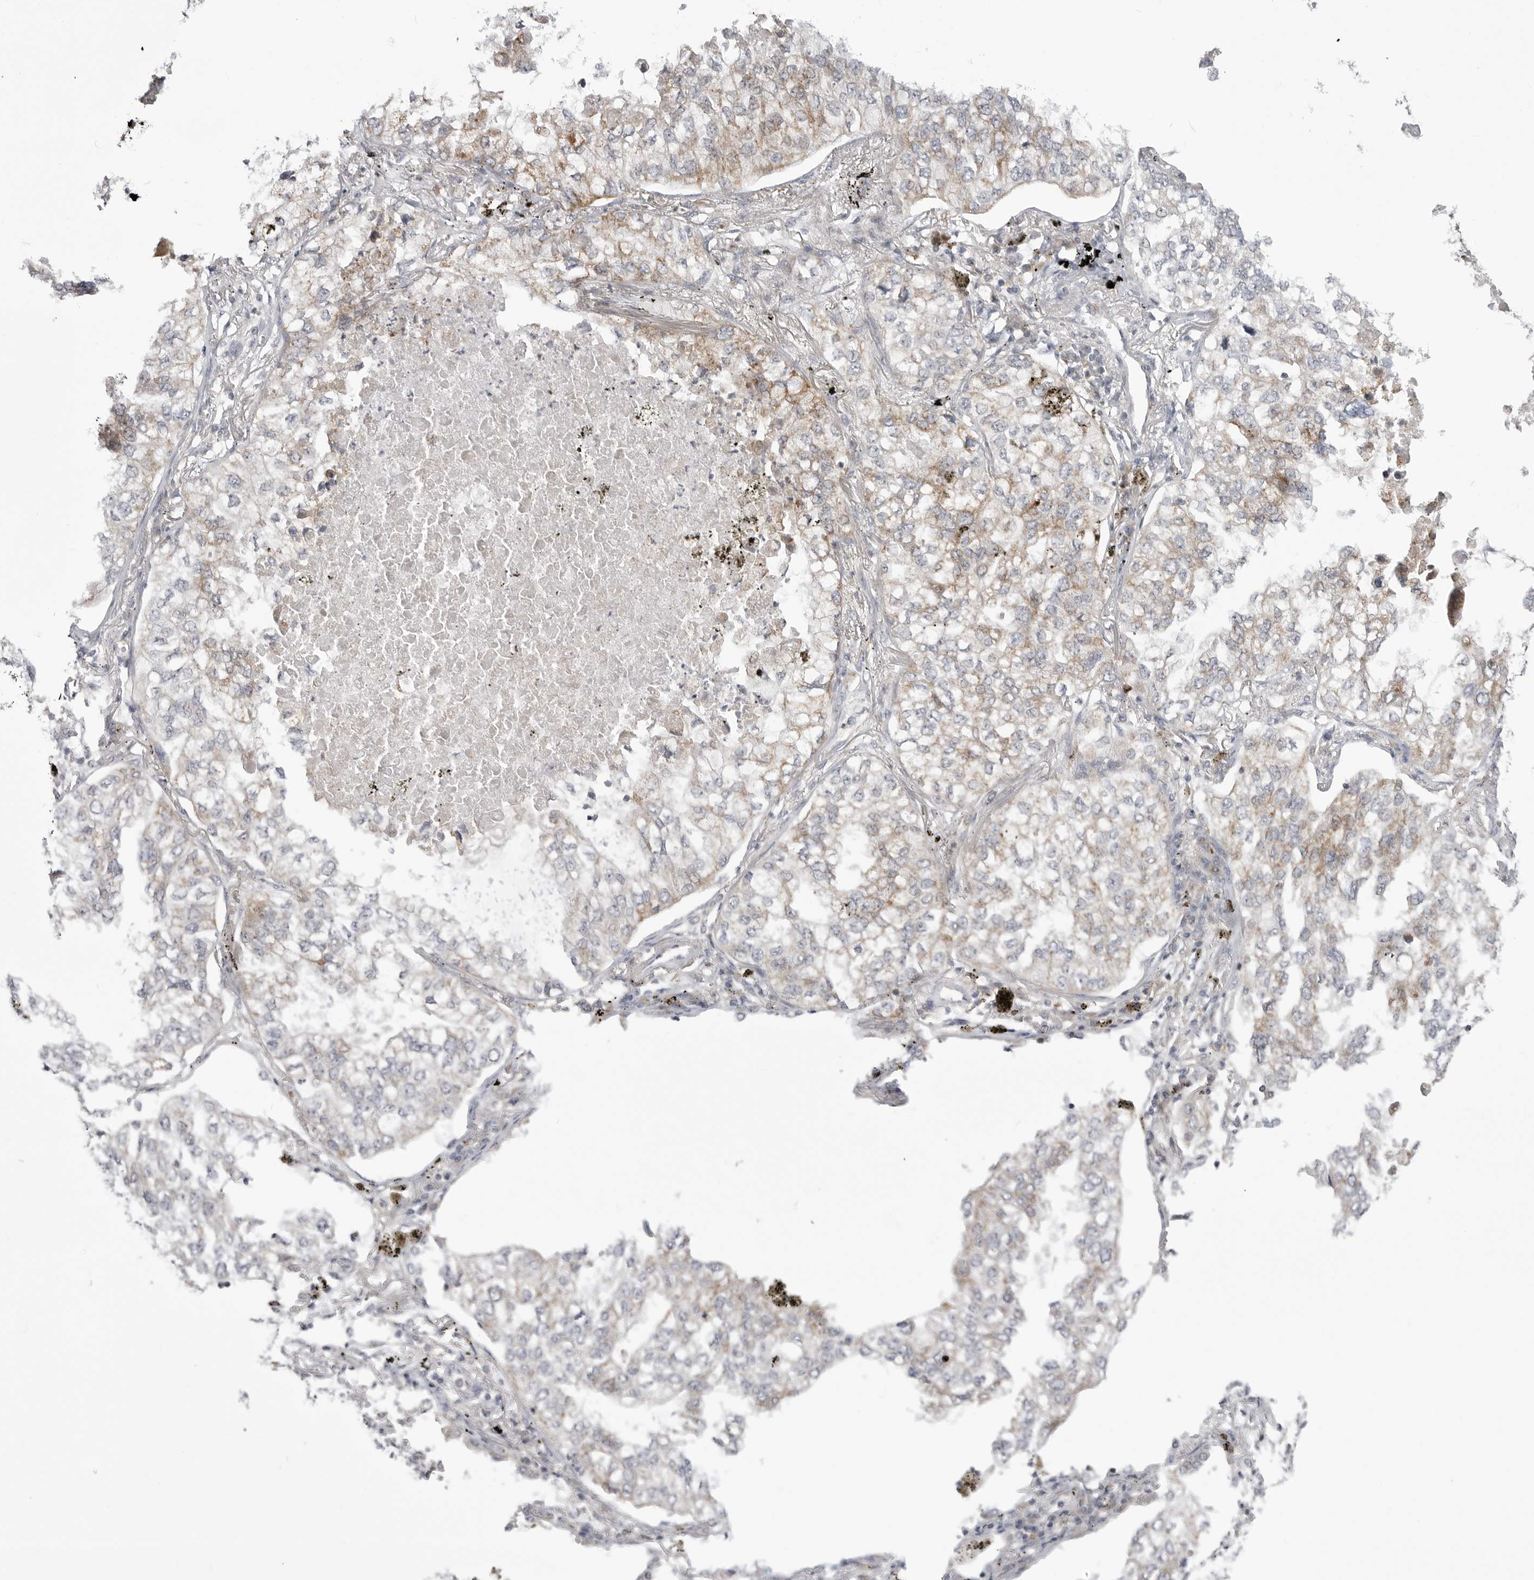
{"staining": {"intensity": "weak", "quantity": "25%-75%", "location": "cytoplasmic/membranous"}, "tissue": "lung cancer", "cell_type": "Tumor cells", "image_type": "cancer", "snomed": [{"axis": "morphology", "description": "Adenocarcinoma, NOS"}, {"axis": "topography", "description": "Lung"}], "caption": "This image displays immunohistochemistry staining of adenocarcinoma (lung), with low weak cytoplasmic/membranous expression in approximately 25%-75% of tumor cells.", "gene": "CCDC18", "patient": {"sex": "male", "age": 65}}